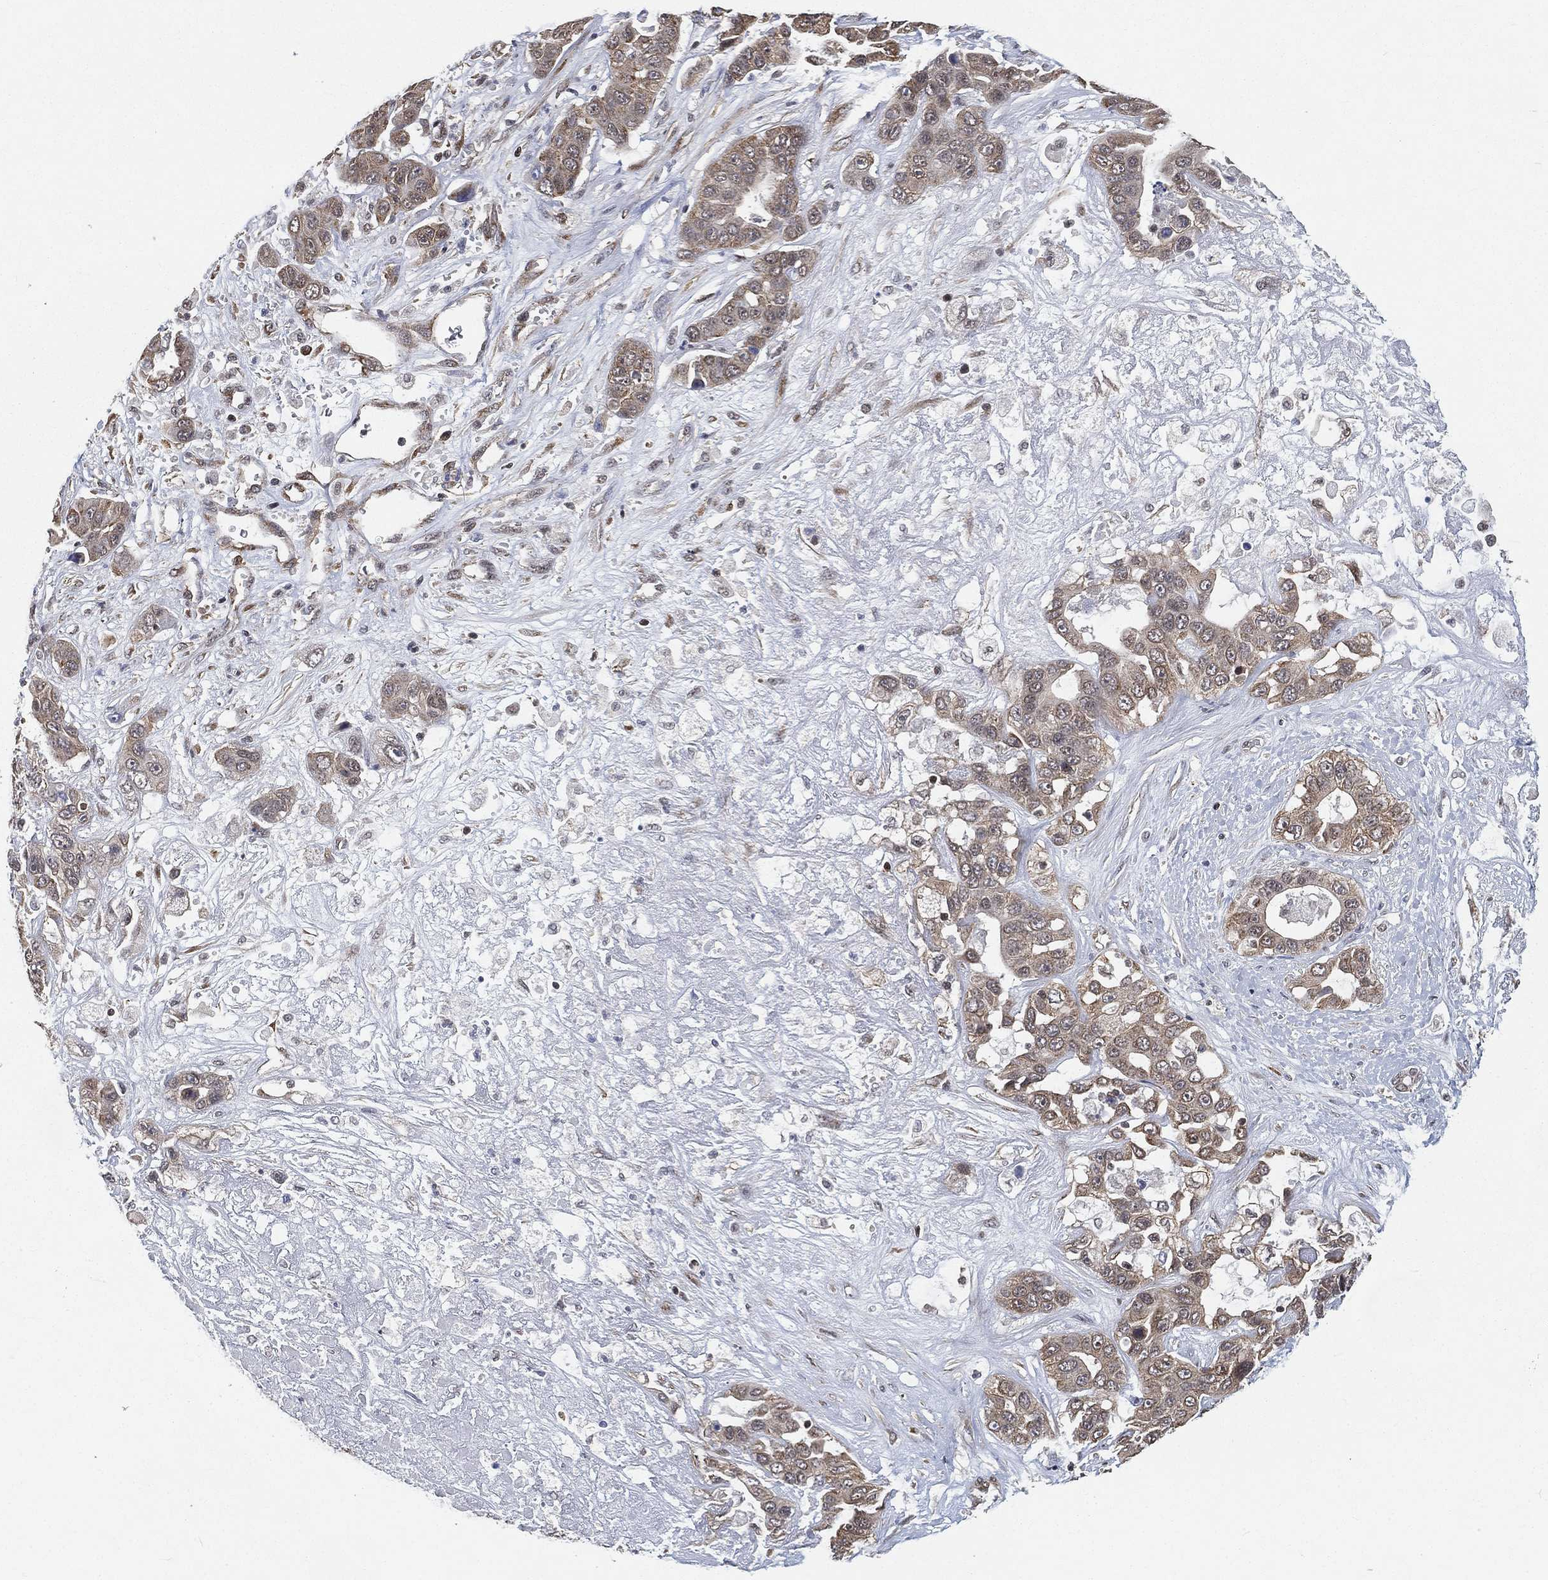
{"staining": {"intensity": "weak", "quantity": ">75%", "location": "cytoplasmic/membranous"}, "tissue": "liver cancer", "cell_type": "Tumor cells", "image_type": "cancer", "snomed": [{"axis": "morphology", "description": "Cholangiocarcinoma"}, {"axis": "topography", "description": "Liver"}], "caption": "There is low levels of weak cytoplasmic/membranous expression in tumor cells of liver cancer (cholangiocarcinoma), as demonstrated by immunohistochemical staining (brown color).", "gene": "RSRC2", "patient": {"sex": "female", "age": 52}}